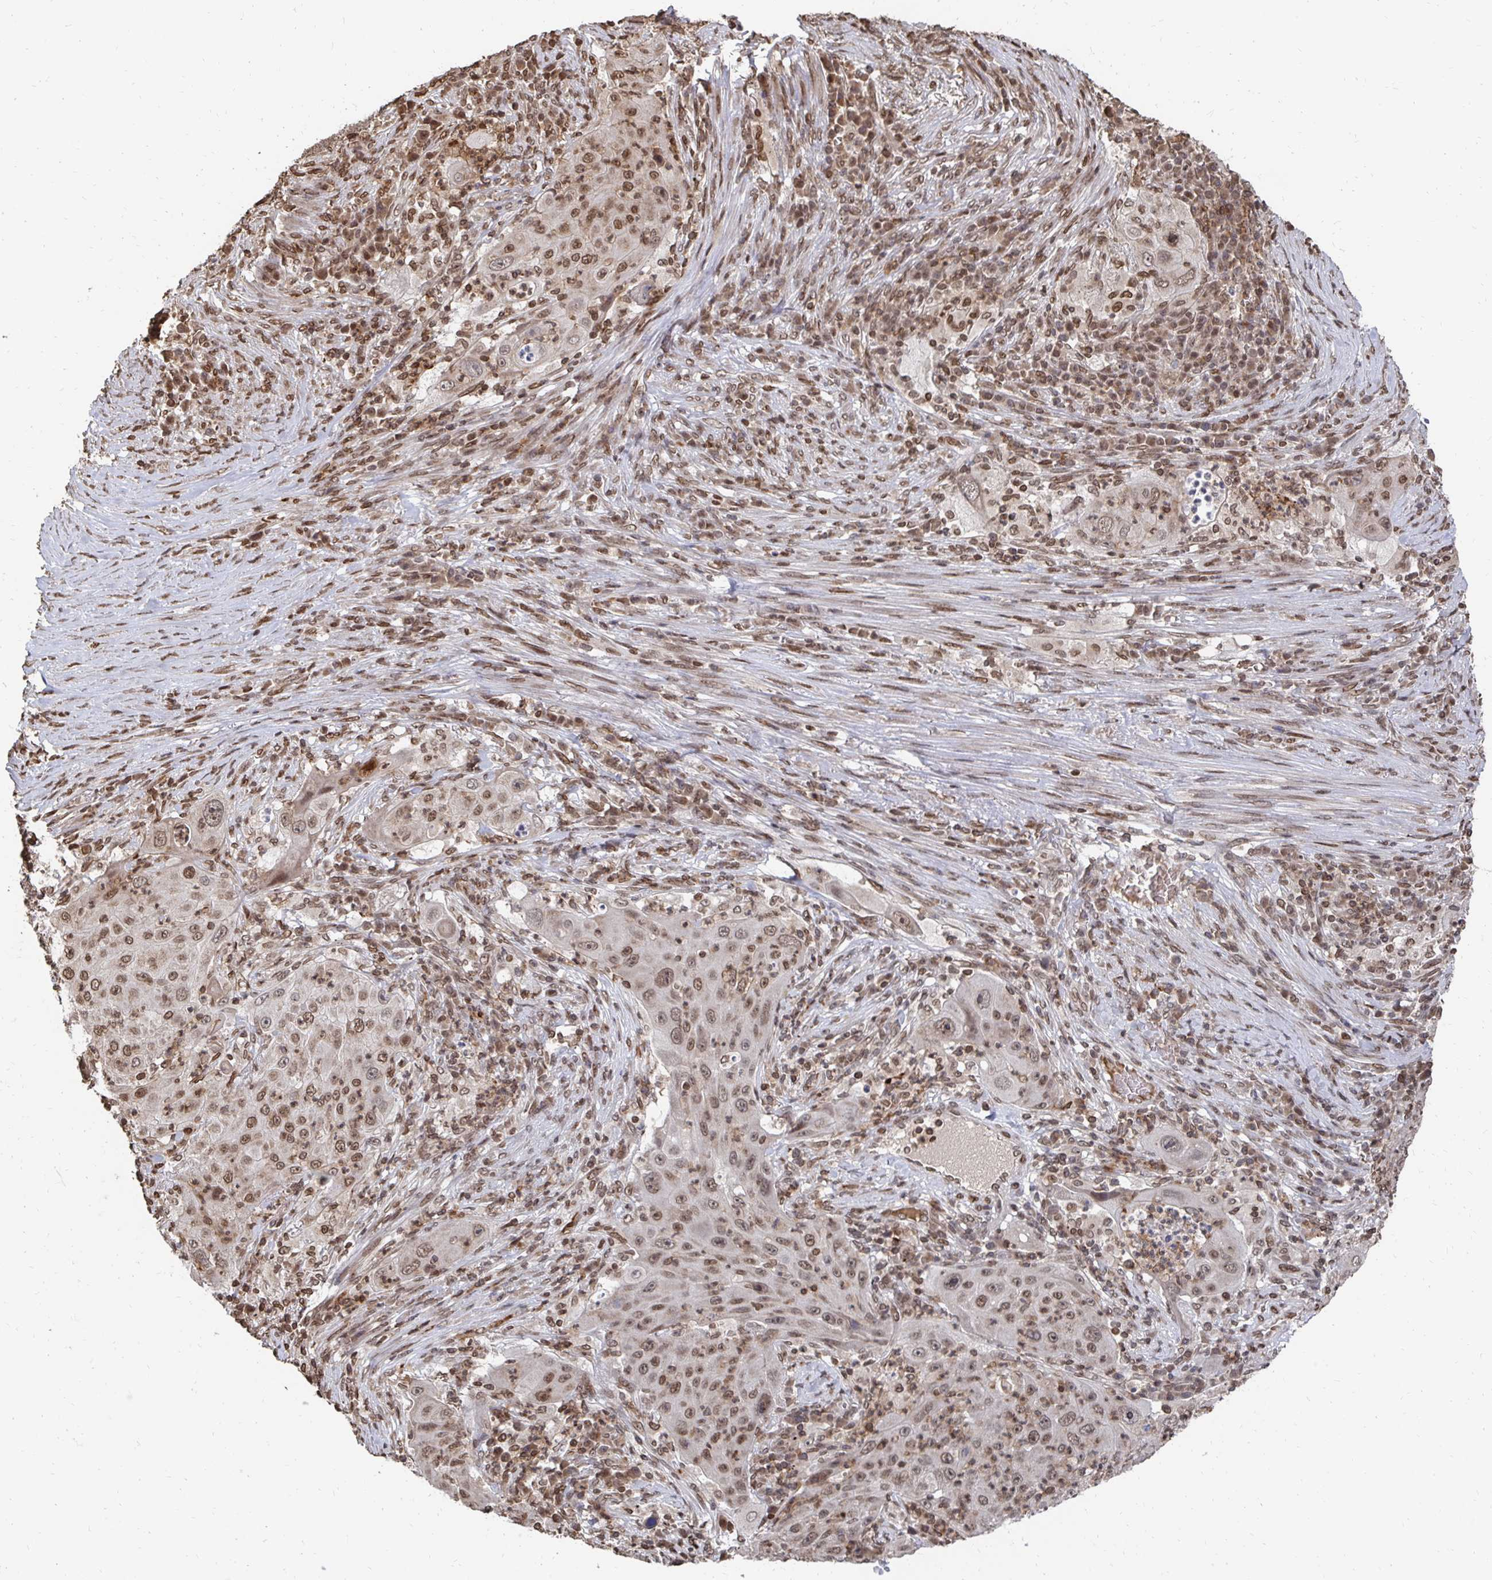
{"staining": {"intensity": "moderate", "quantity": ">75%", "location": "nuclear"}, "tissue": "lung cancer", "cell_type": "Tumor cells", "image_type": "cancer", "snomed": [{"axis": "morphology", "description": "Squamous cell carcinoma, NOS"}, {"axis": "topography", "description": "Lung"}], "caption": "Approximately >75% of tumor cells in human lung squamous cell carcinoma reveal moderate nuclear protein staining as visualized by brown immunohistochemical staining.", "gene": "GTF3C6", "patient": {"sex": "female", "age": 59}}